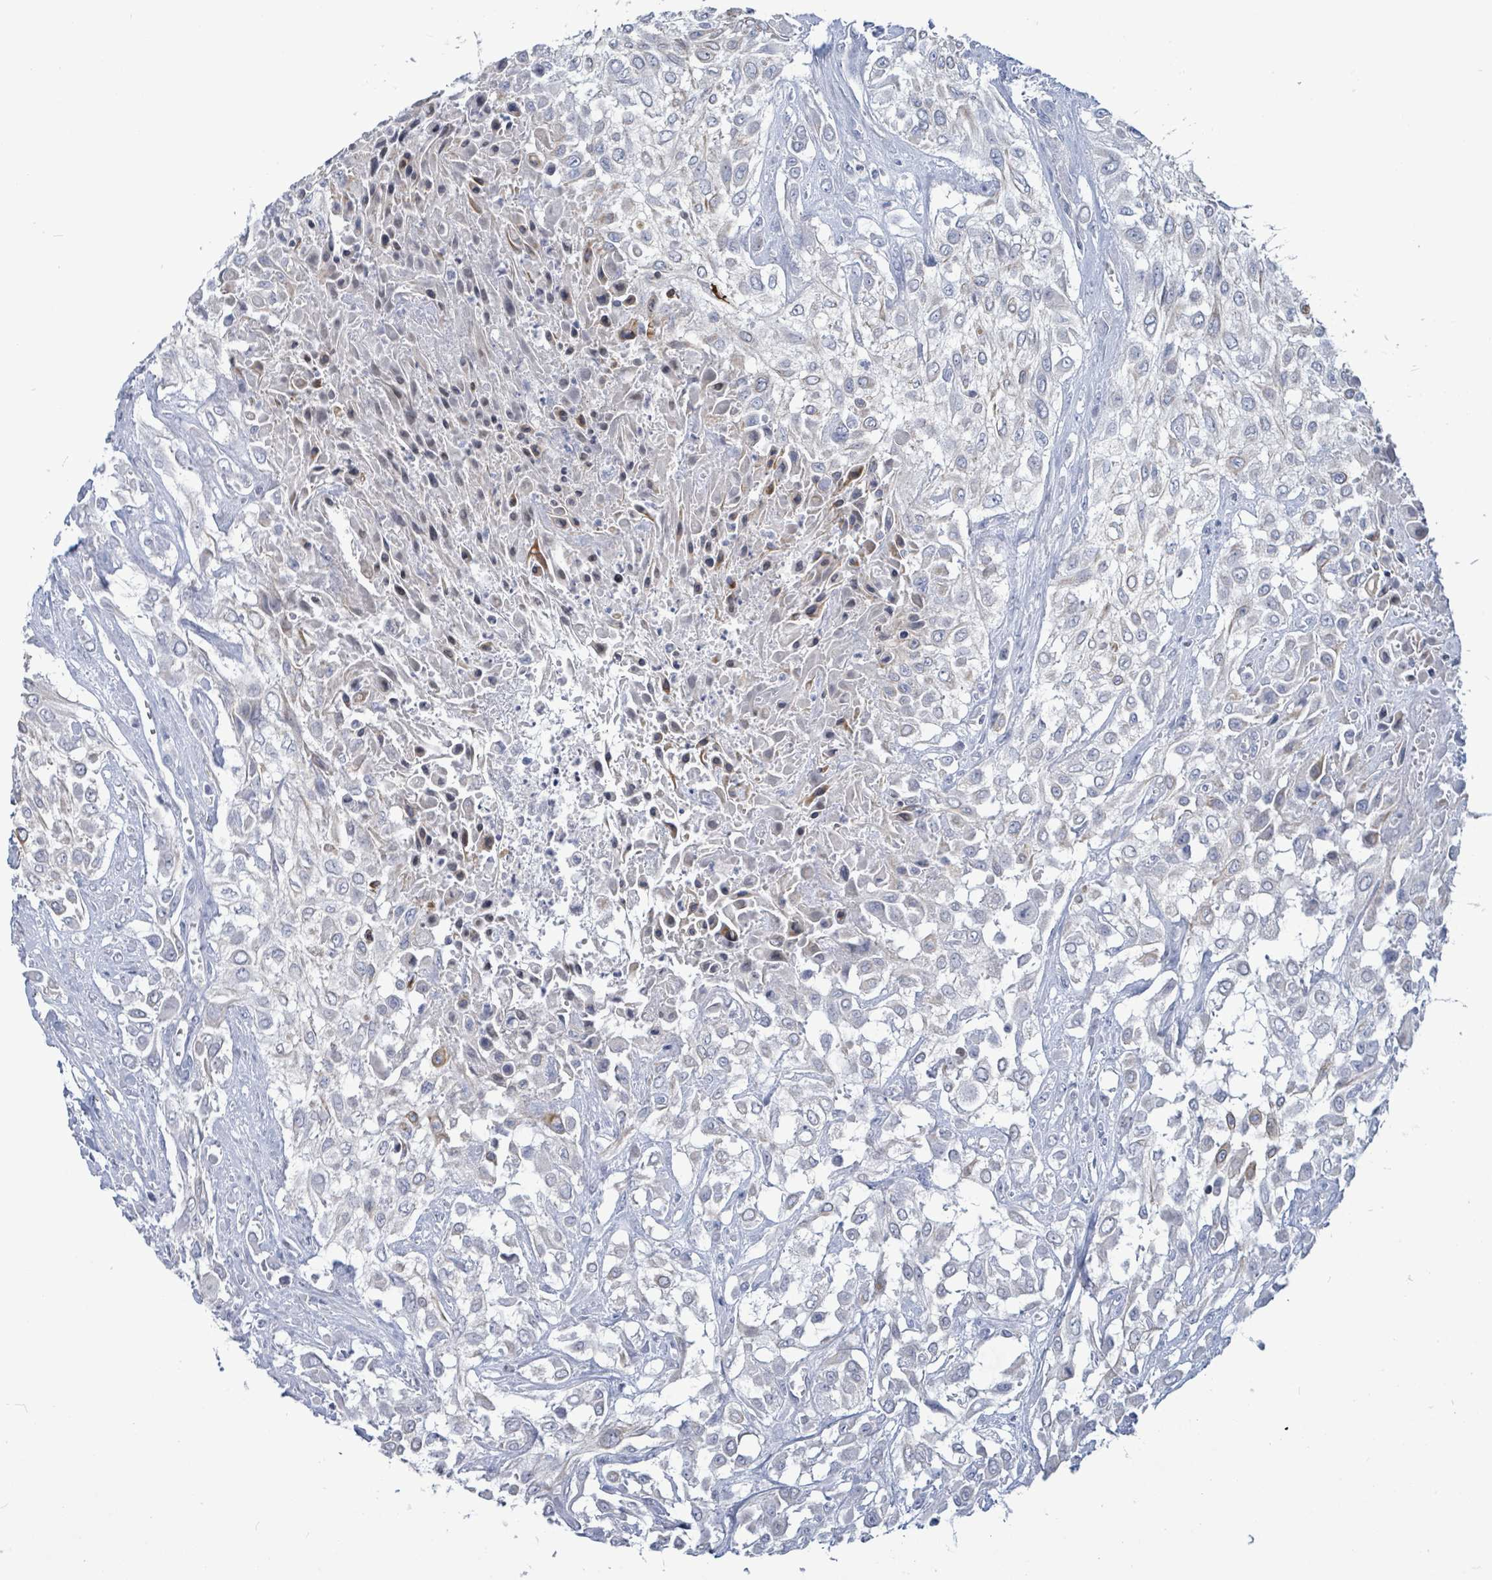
{"staining": {"intensity": "negative", "quantity": "none", "location": "none"}, "tissue": "urothelial cancer", "cell_type": "Tumor cells", "image_type": "cancer", "snomed": [{"axis": "morphology", "description": "Urothelial carcinoma, High grade"}, {"axis": "topography", "description": "Urinary bladder"}], "caption": "Micrograph shows no protein staining in tumor cells of high-grade urothelial carcinoma tissue.", "gene": "NTN3", "patient": {"sex": "male", "age": 57}}